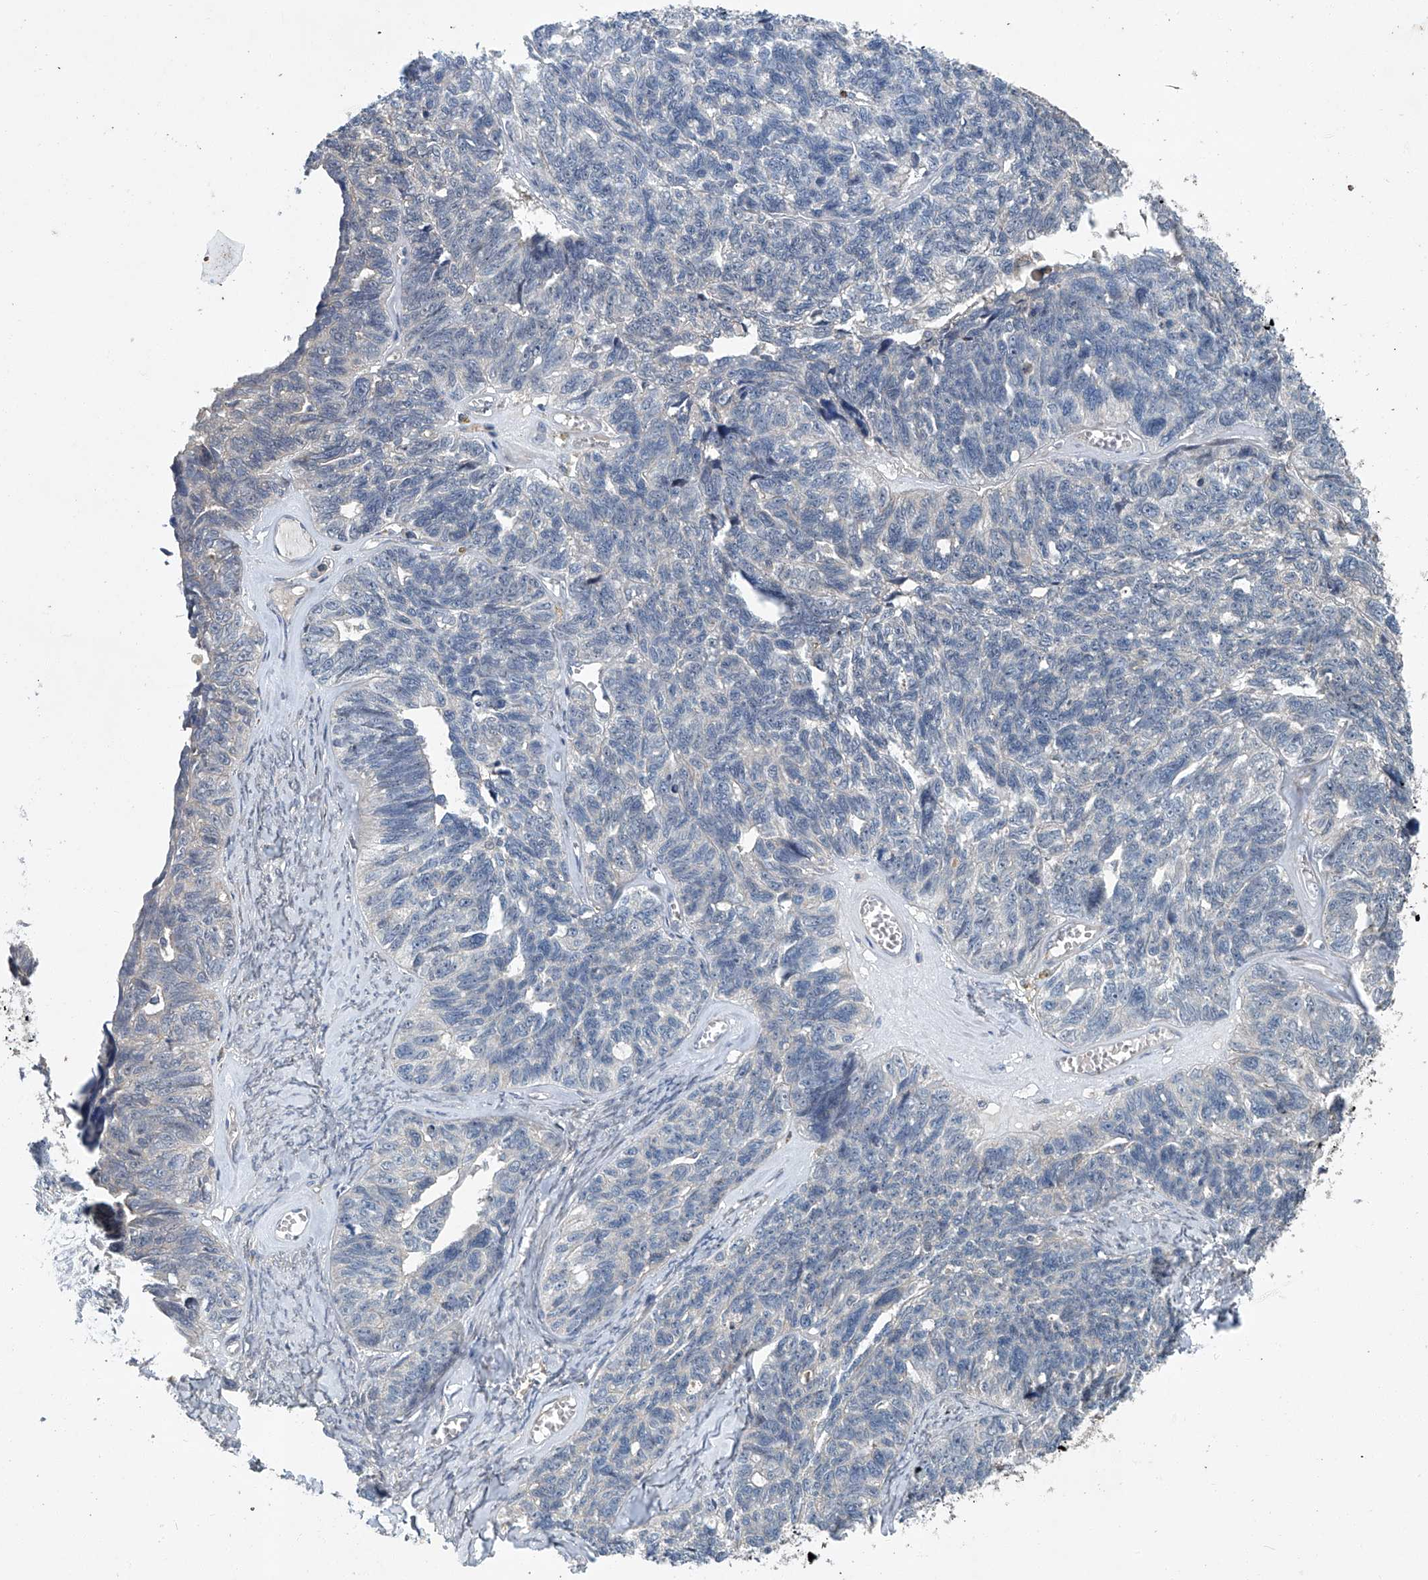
{"staining": {"intensity": "negative", "quantity": "none", "location": "none"}, "tissue": "ovarian cancer", "cell_type": "Tumor cells", "image_type": "cancer", "snomed": [{"axis": "morphology", "description": "Cystadenocarcinoma, serous, NOS"}, {"axis": "topography", "description": "Ovary"}], "caption": "Immunohistochemical staining of ovarian cancer (serous cystadenocarcinoma) shows no significant positivity in tumor cells.", "gene": "ANKRD34A", "patient": {"sex": "female", "age": 79}}